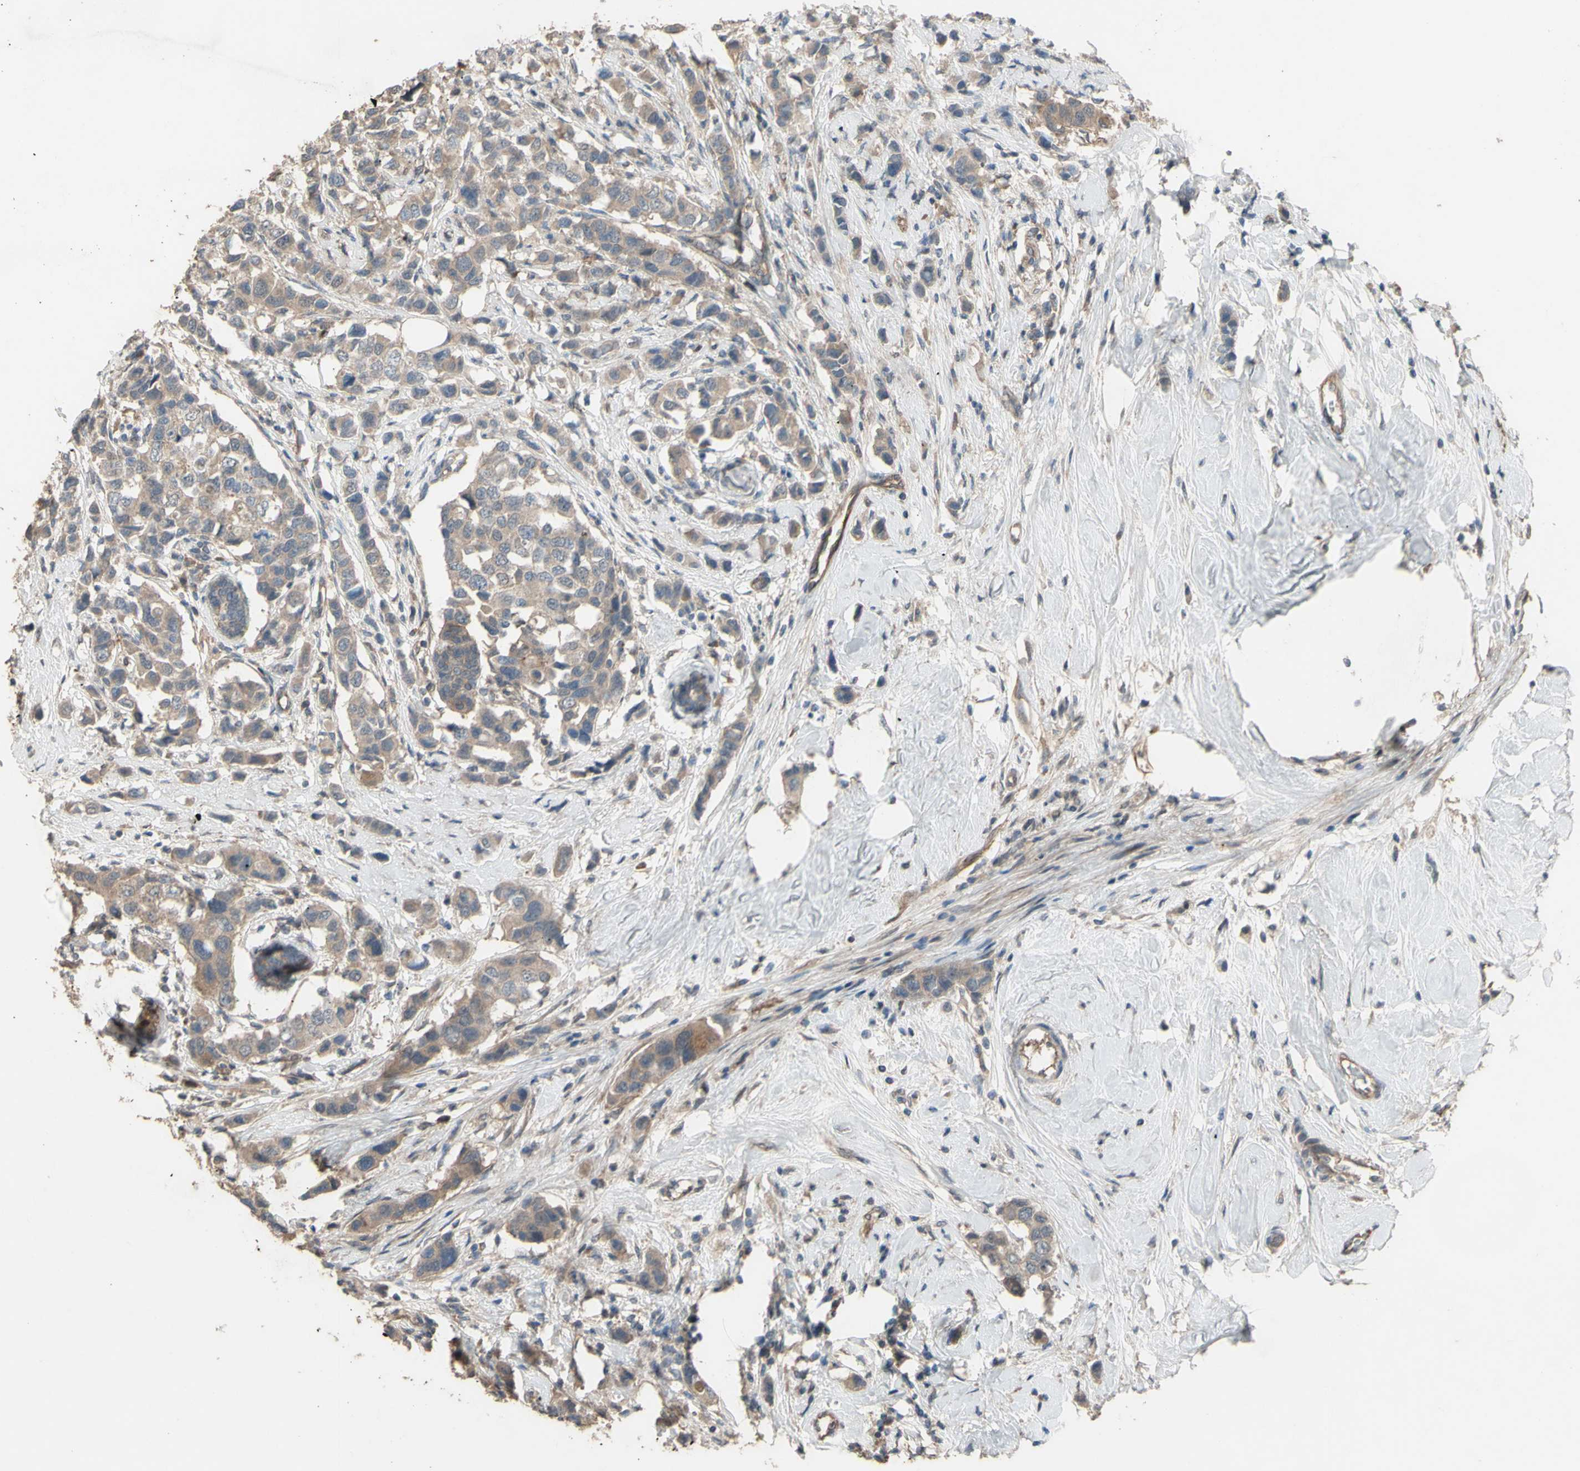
{"staining": {"intensity": "moderate", "quantity": ">75%", "location": "cytoplasmic/membranous"}, "tissue": "breast cancer", "cell_type": "Tumor cells", "image_type": "cancer", "snomed": [{"axis": "morphology", "description": "Normal tissue, NOS"}, {"axis": "morphology", "description": "Duct carcinoma"}, {"axis": "topography", "description": "Breast"}], "caption": "Tumor cells display medium levels of moderate cytoplasmic/membranous staining in about >75% of cells in intraductal carcinoma (breast).", "gene": "SHROOM4", "patient": {"sex": "female", "age": 50}}